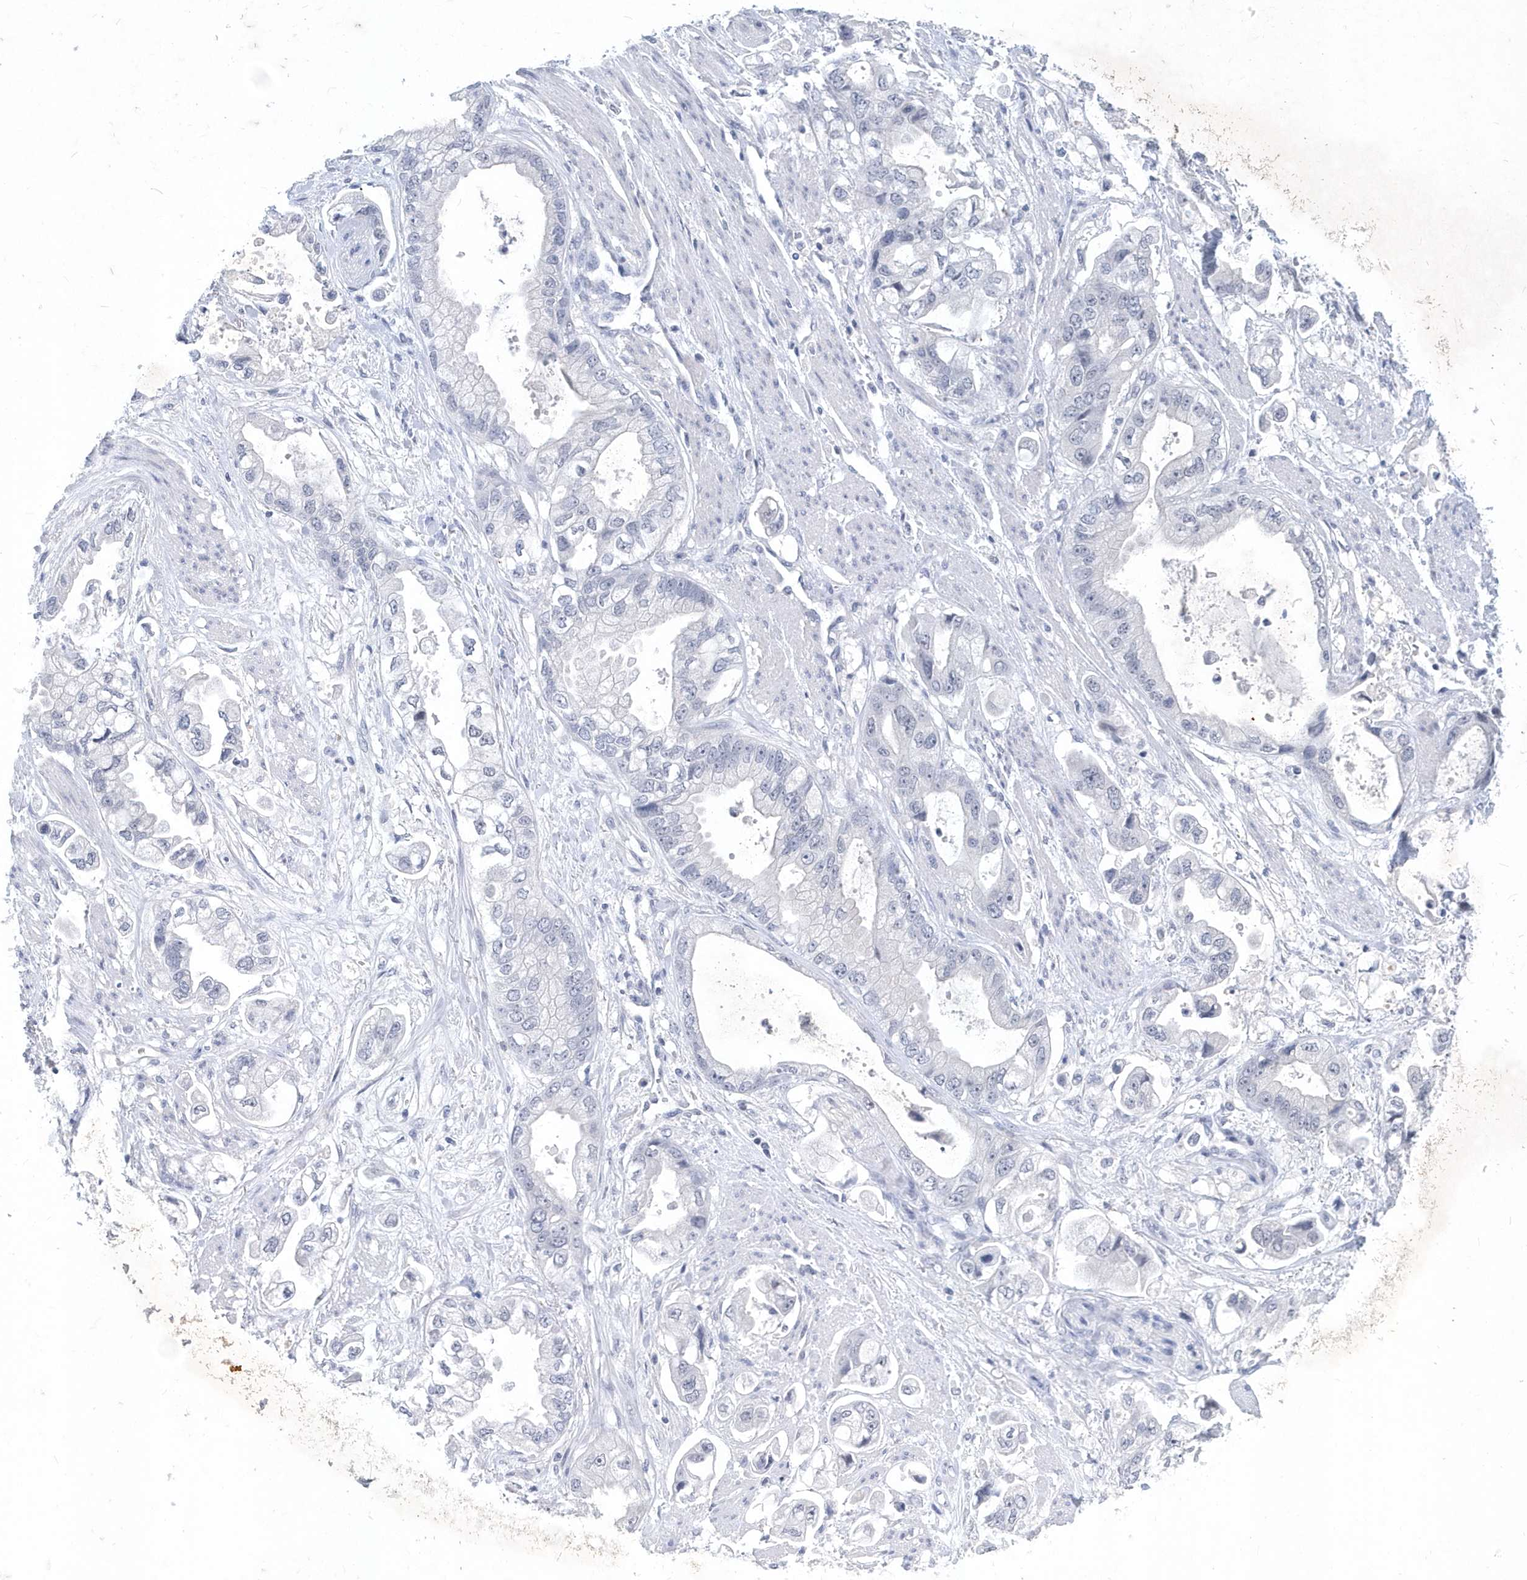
{"staining": {"intensity": "negative", "quantity": "none", "location": "none"}, "tissue": "stomach cancer", "cell_type": "Tumor cells", "image_type": "cancer", "snomed": [{"axis": "morphology", "description": "Adenocarcinoma, NOS"}, {"axis": "topography", "description": "Stomach"}], "caption": "DAB immunohistochemical staining of human adenocarcinoma (stomach) exhibits no significant staining in tumor cells.", "gene": "SRGAP3", "patient": {"sex": "male", "age": 62}}